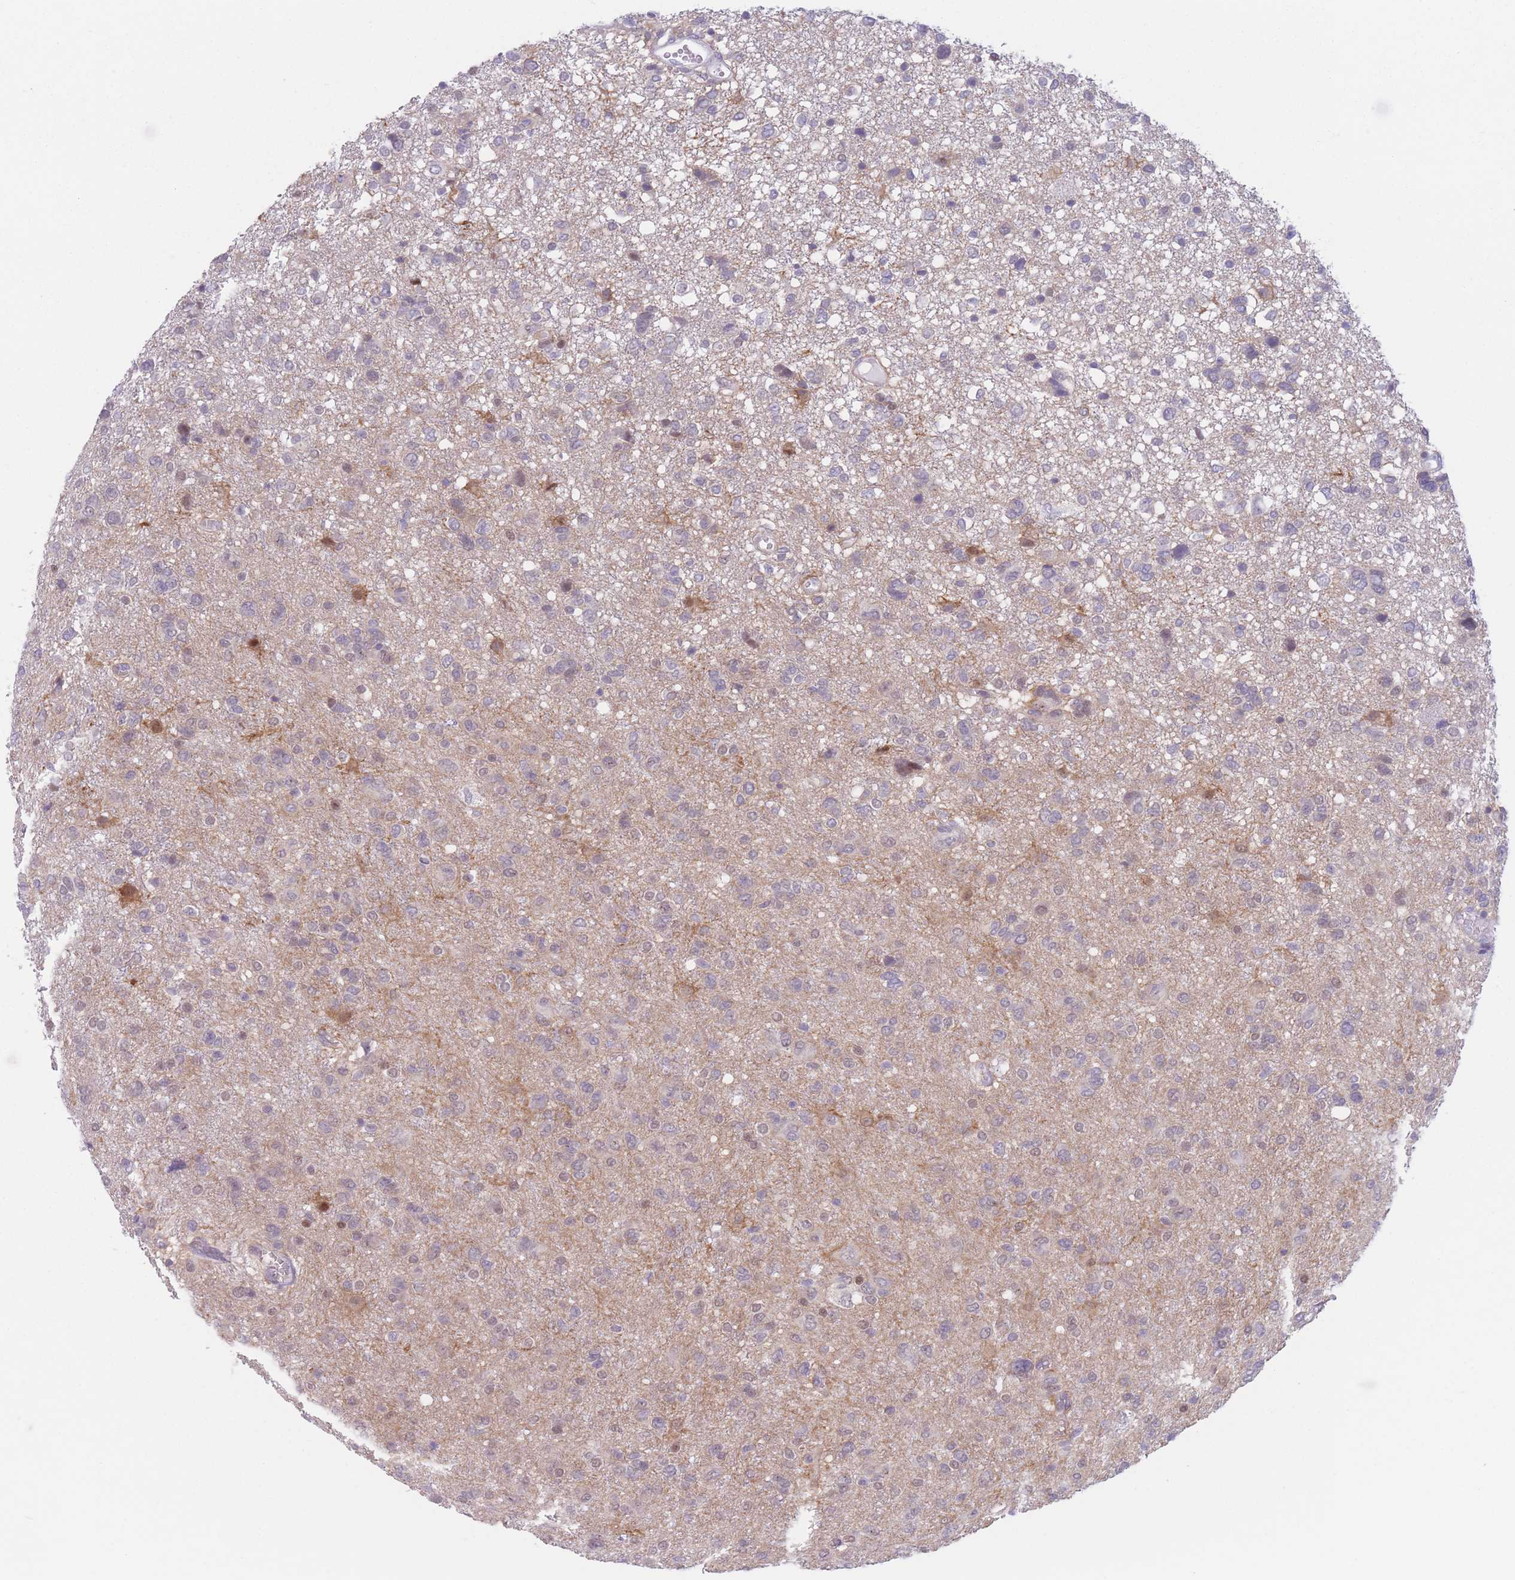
{"staining": {"intensity": "moderate", "quantity": "<25%", "location": "cytoplasmic/membranous,nuclear"}, "tissue": "glioma", "cell_type": "Tumor cells", "image_type": "cancer", "snomed": [{"axis": "morphology", "description": "Glioma, malignant, High grade"}, {"axis": "topography", "description": "Brain"}], "caption": "A photomicrograph showing moderate cytoplasmic/membranous and nuclear positivity in about <25% of tumor cells in high-grade glioma (malignant), as visualized by brown immunohistochemical staining.", "gene": "ZNF439", "patient": {"sex": "female", "age": 59}}